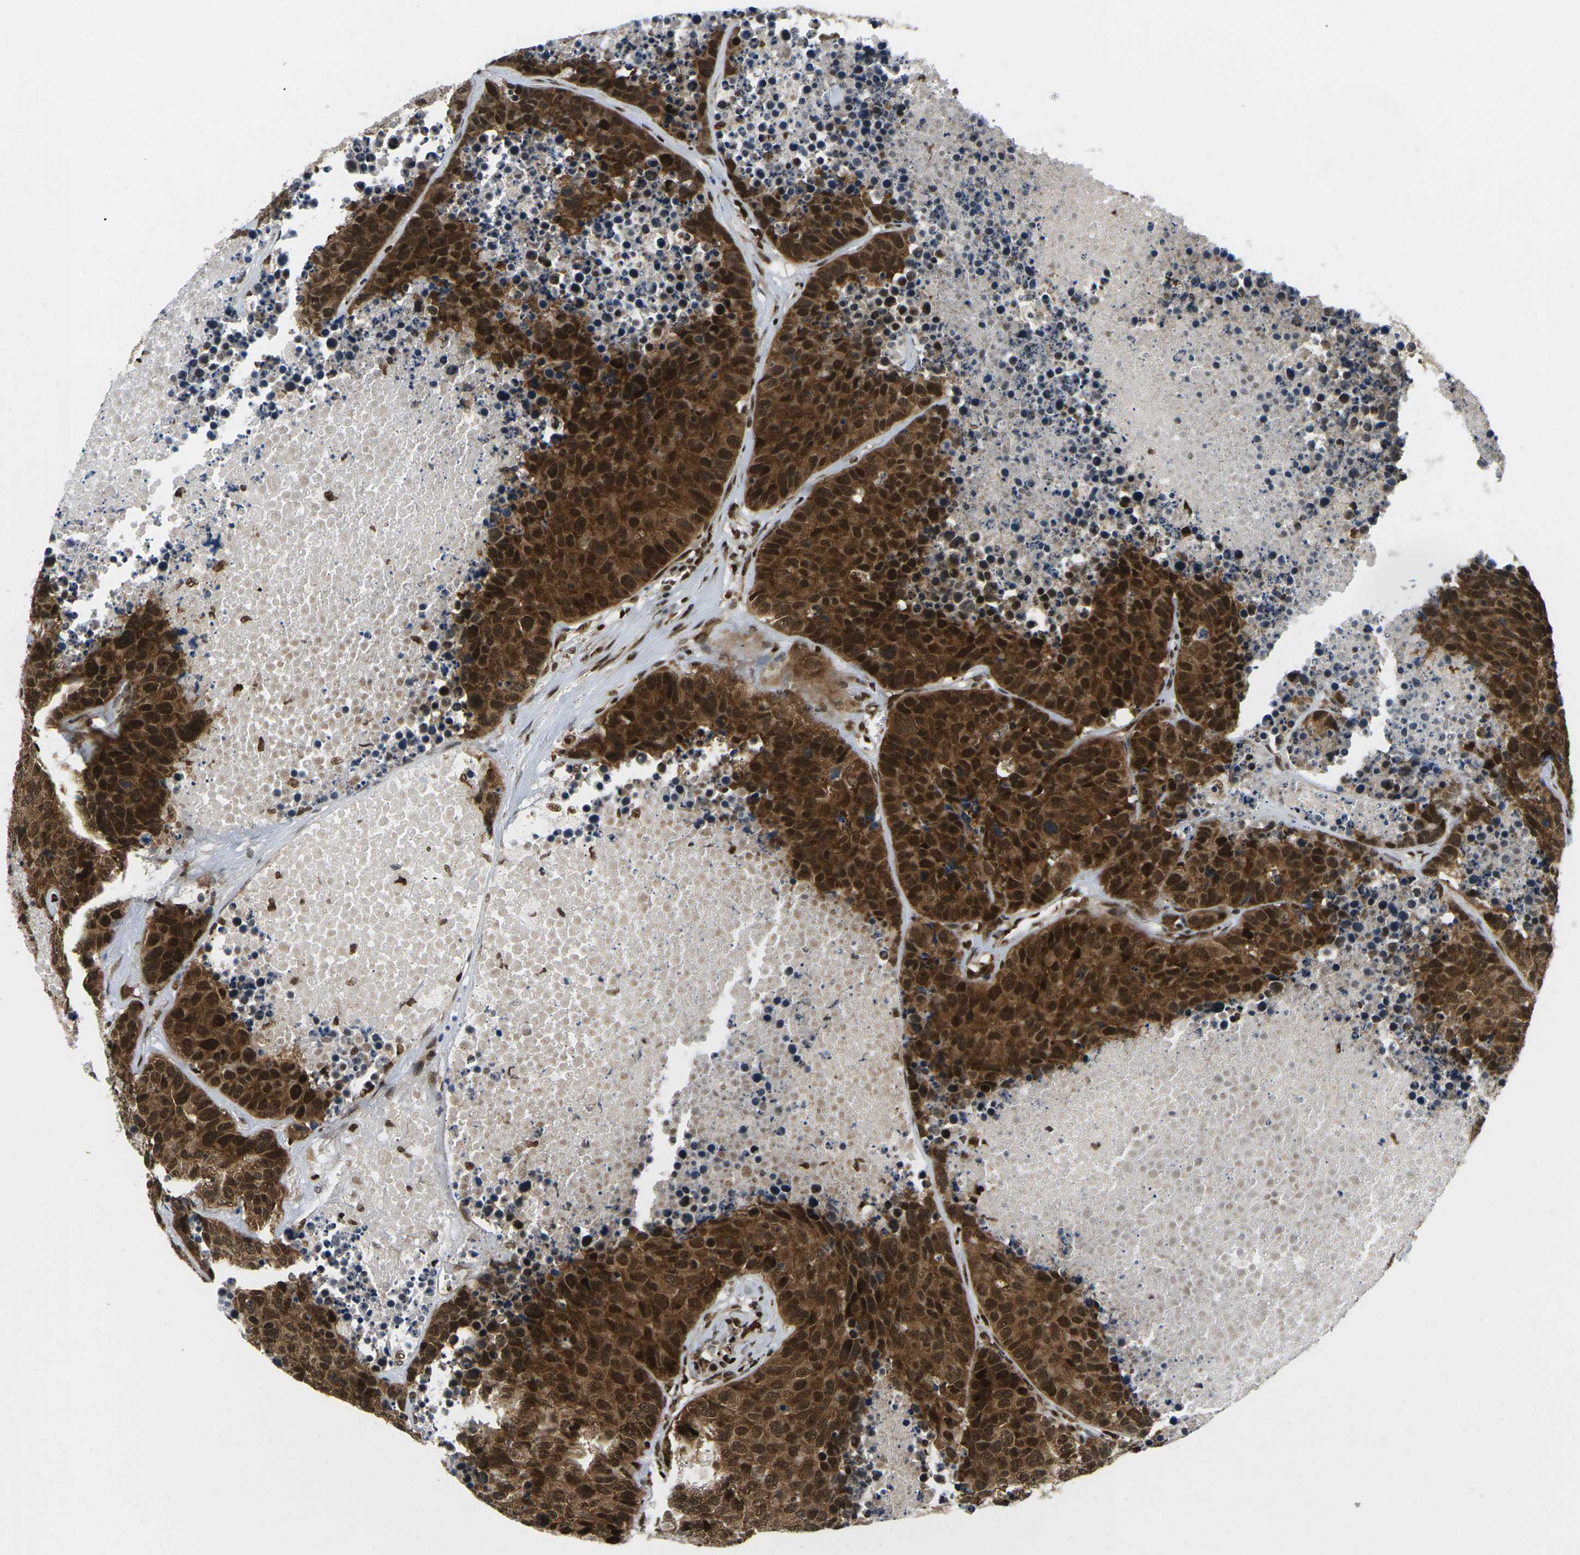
{"staining": {"intensity": "strong", "quantity": ">75%", "location": "cytoplasmic/membranous,nuclear"}, "tissue": "carcinoid", "cell_type": "Tumor cells", "image_type": "cancer", "snomed": [{"axis": "morphology", "description": "Carcinoid, malignant, NOS"}, {"axis": "topography", "description": "Lung"}], "caption": "Immunohistochemistry (IHC) (DAB (3,3'-diaminobenzidine)) staining of human malignant carcinoid displays strong cytoplasmic/membranous and nuclear protein staining in about >75% of tumor cells. The staining is performed using DAB (3,3'-diaminobenzidine) brown chromogen to label protein expression. The nuclei are counter-stained blue using hematoxylin.", "gene": "CELF1", "patient": {"sex": "male", "age": 60}}